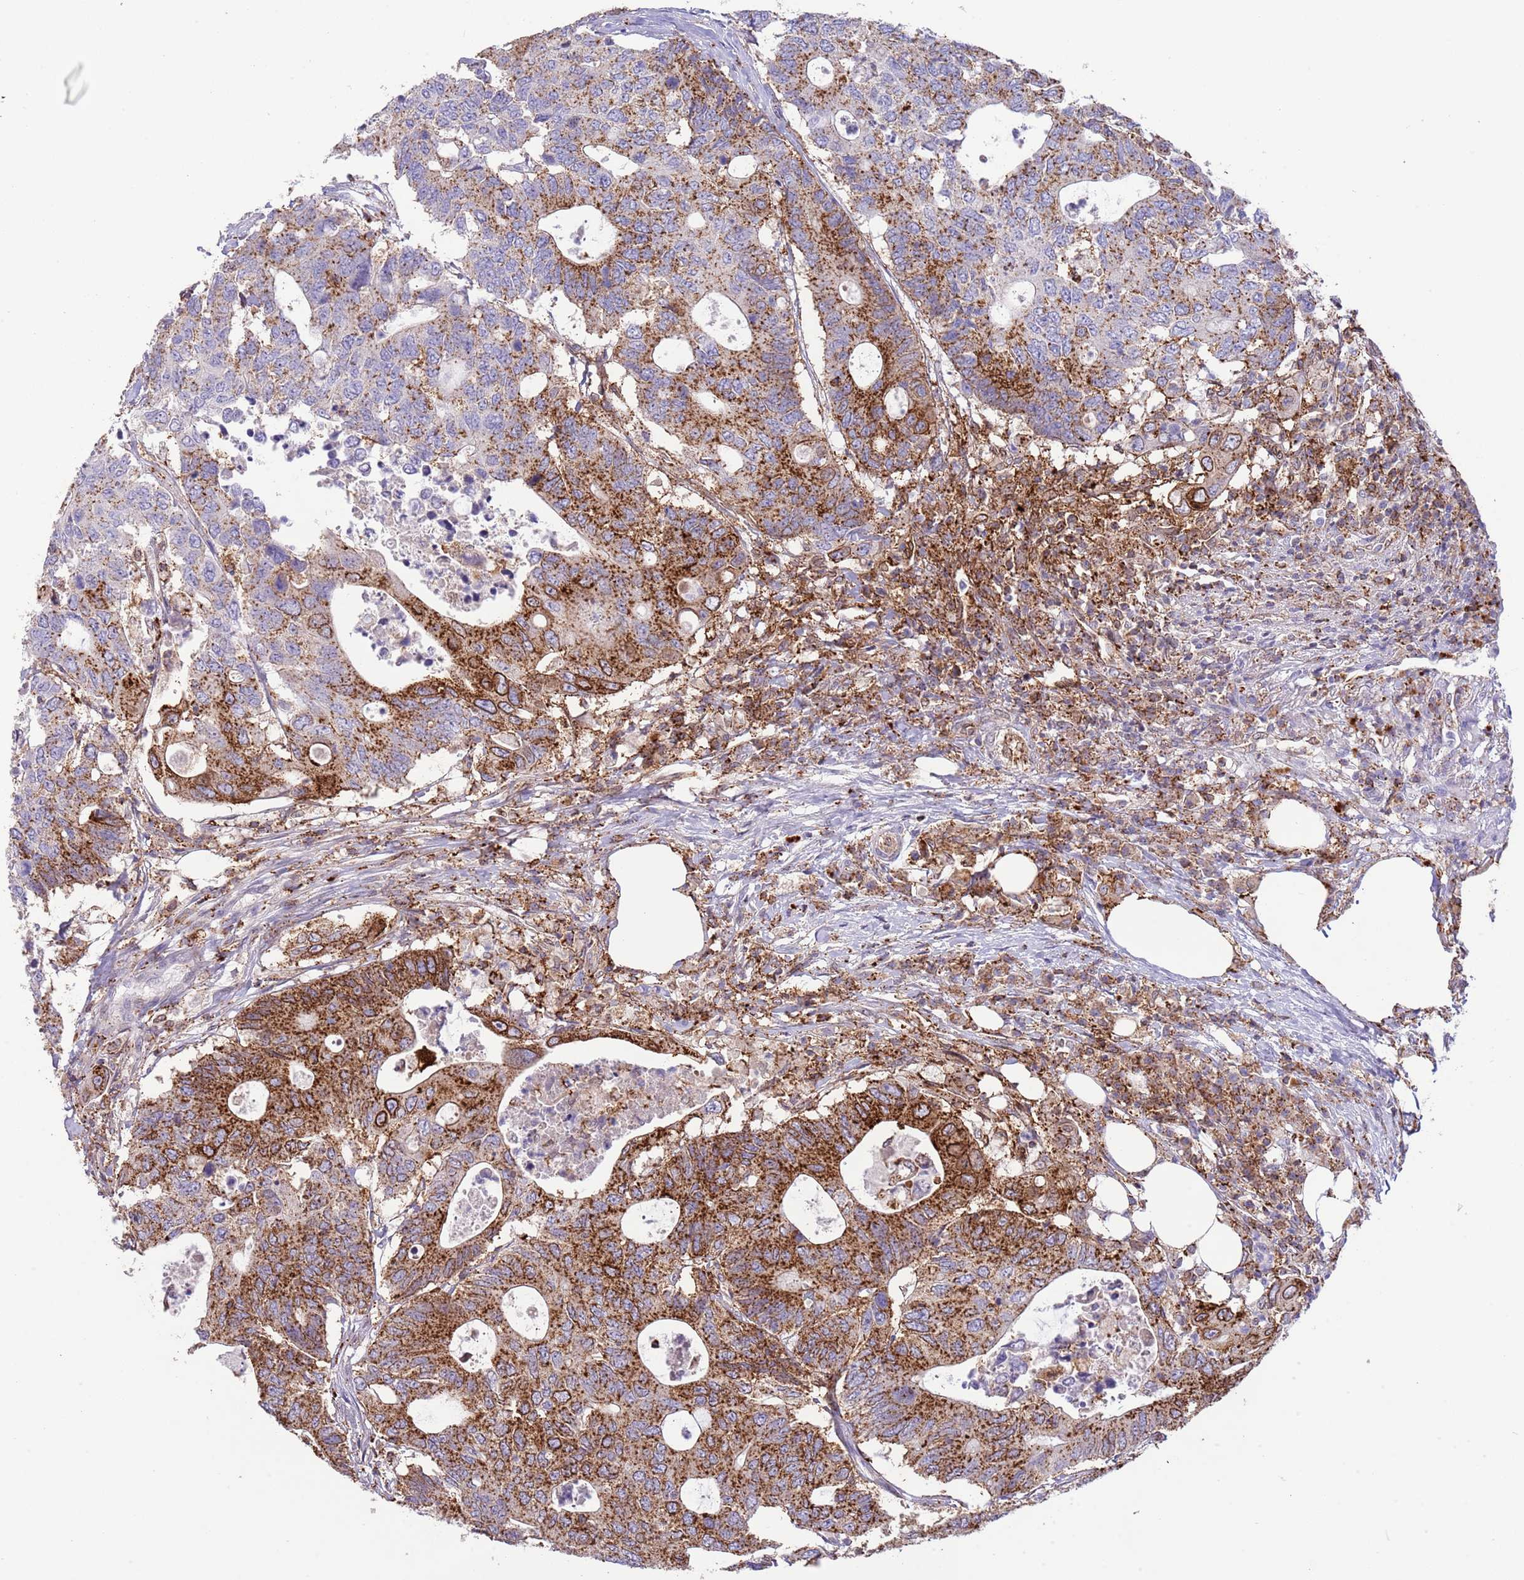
{"staining": {"intensity": "strong", "quantity": "25%-75%", "location": "cytoplasmic/membranous"}, "tissue": "colorectal cancer", "cell_type": "Tumor cells", "image_type": "cancer", "snomed": [{"axis": "morphology", "description": "Adenocarcinoma, NOS"}, {"axis": "topography", "description": "Colon"}], "caption": "Tumor cells reveal high levels of strong cytoplasmic/membranous expression in about 25%-75% of cells in adenocarcinoma (colorectal).", "gene": "ABHD17A", "patient": {"sex": "male", "age": 71}}